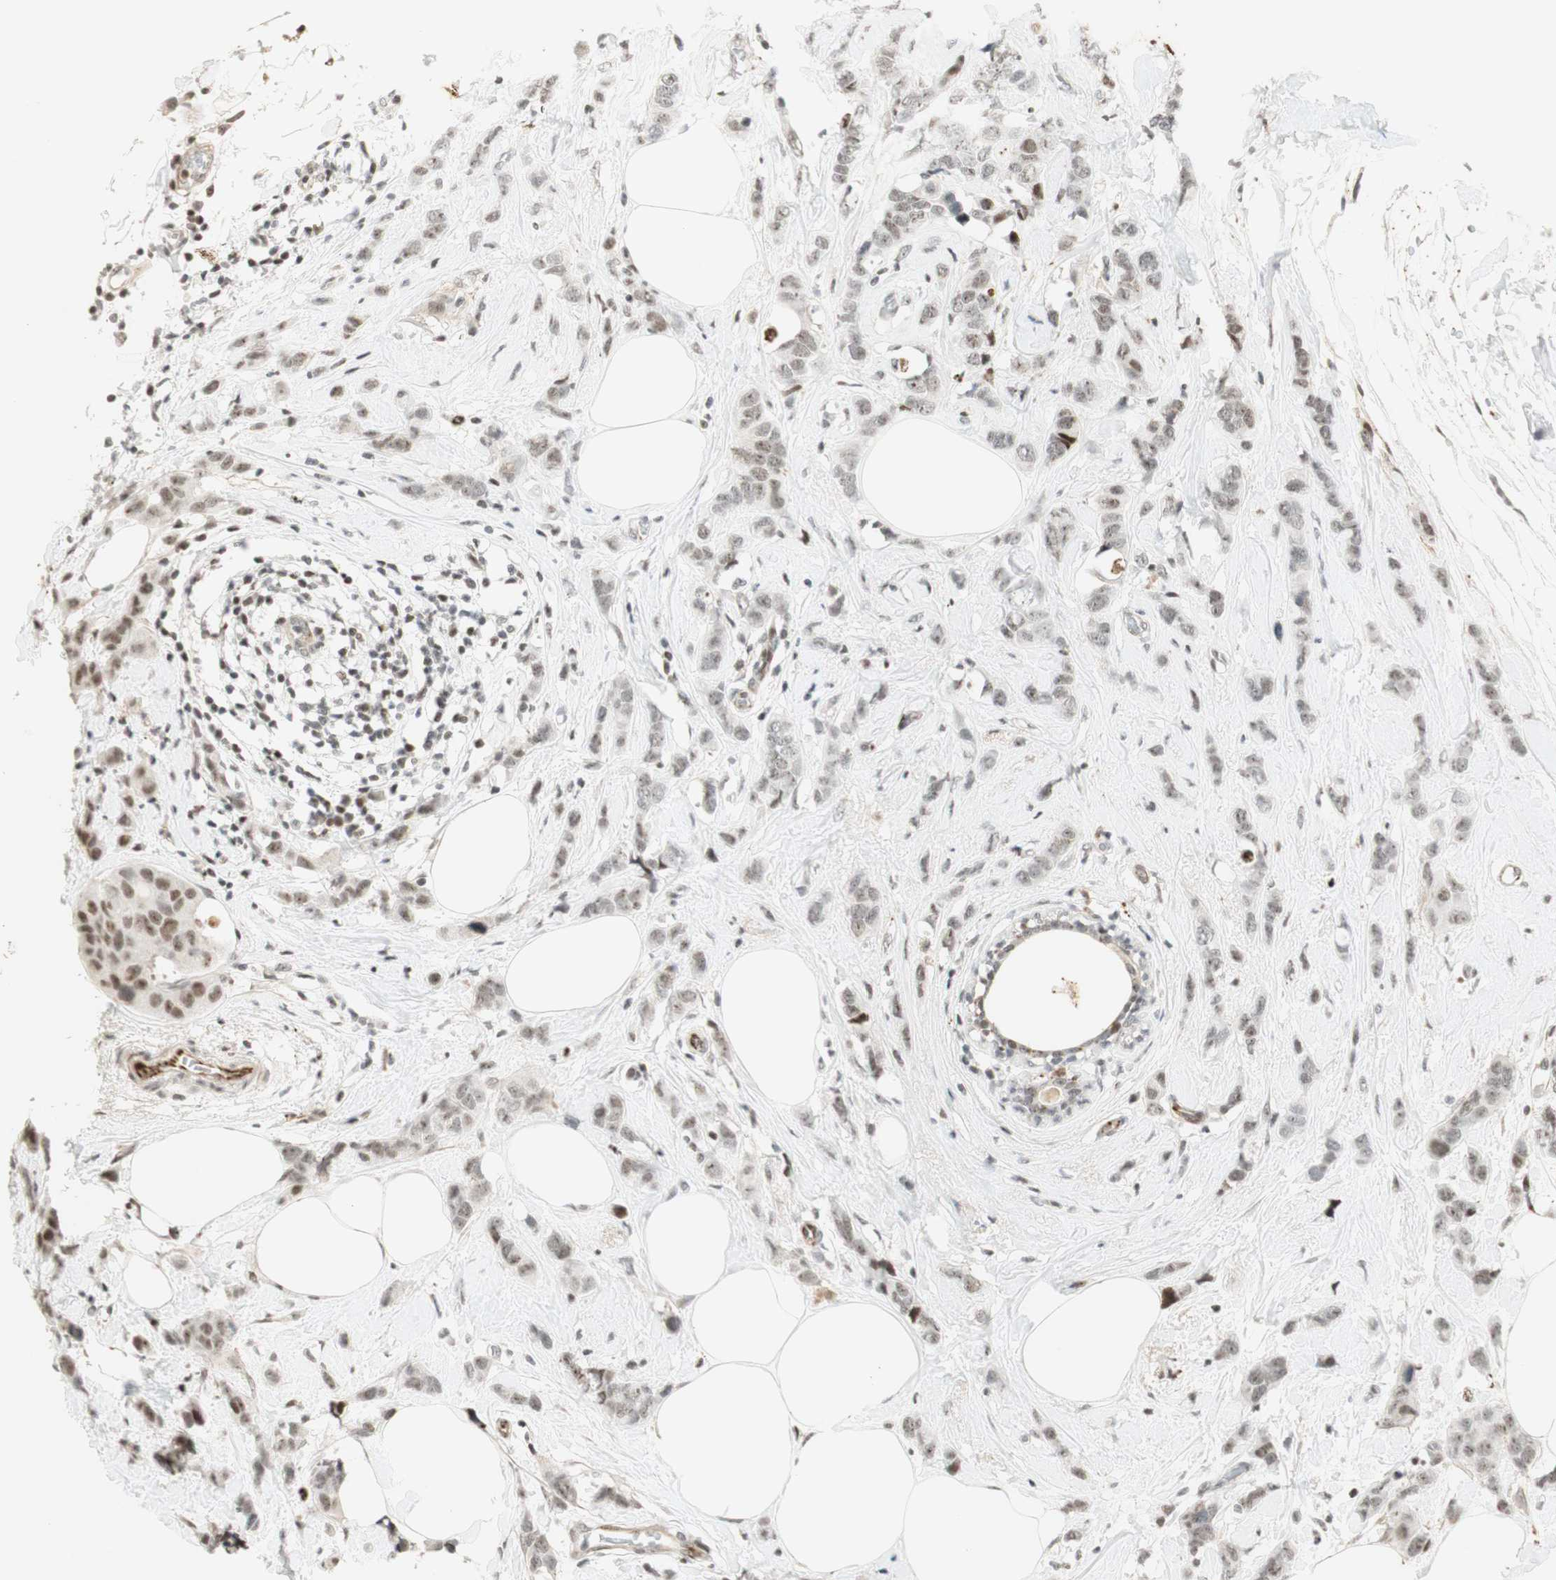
{"staining": {"intensity": "moderate", "quantity": ">75%", "location": "nuclear"}, "tissue": "breast cancer", "cell_type": "Tumor cells", "image_type": "cancer", "snomed": [{"axis": "morphology", "description": "Normal tissue, NOS"}, {"axis": "morphology", "description": "Duct carcinoma"}, {"axis": "topography", "description": "Breast"}], "caption": "The photomicrograph reveals immunohistochemical staining of intraductal carcinoma (breast). There is moderate nuclear expression is appreciated in about >75% of tumor cells.", "gene": "IRF1", "patient": {"sex": "female", "age": 50}}